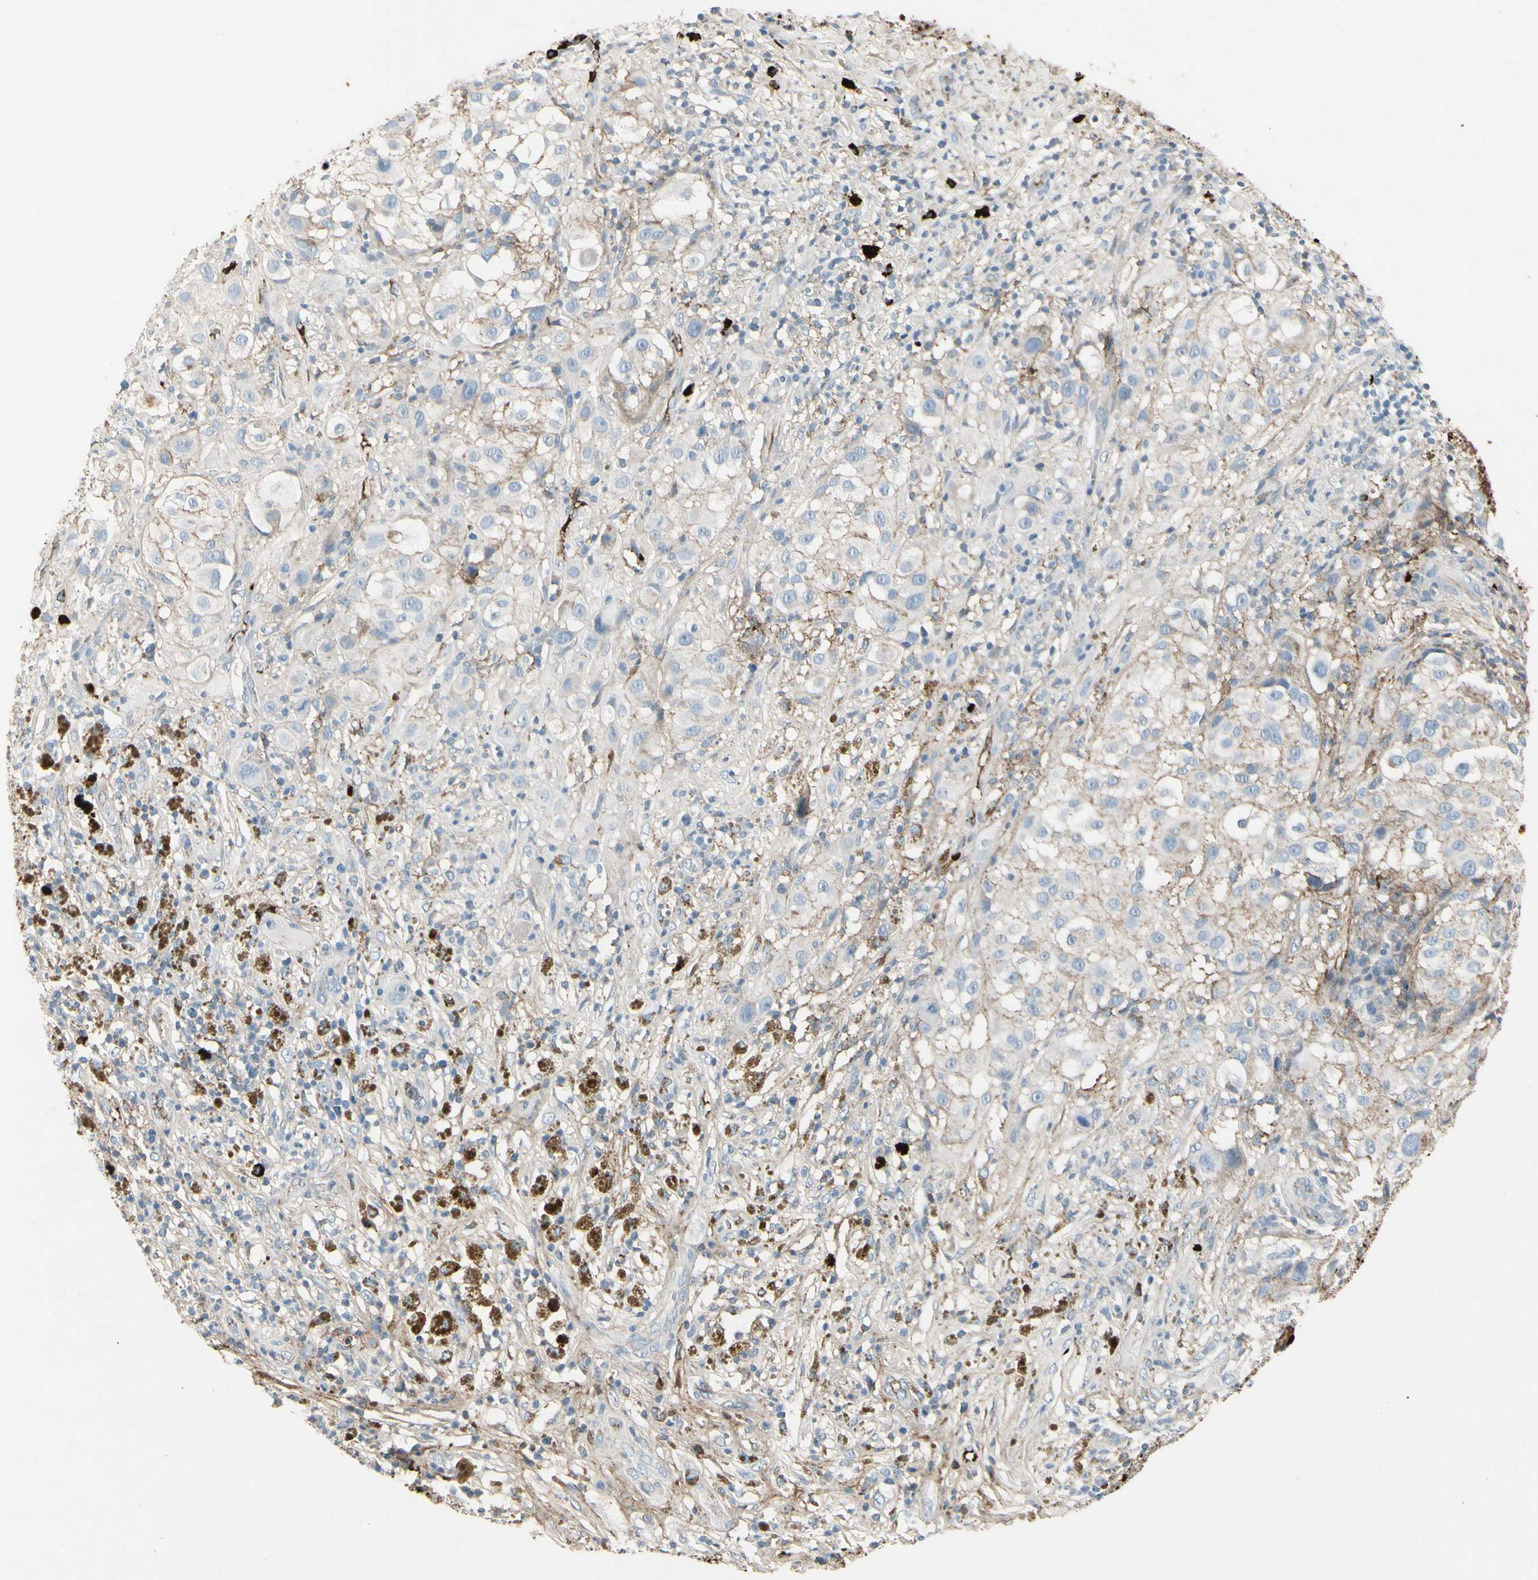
{"staining": {"intensity": "weak", "quantity": "25%-75%", "location": "cytoplasmic/membranous"}, "tissue": "melanoma", "cell_type": "Tumor cells", "image_type": "cancer", "snomed": [{"axis": "morphology", "description": "Necrosis, NOS"}, {"axis": "morphology", "description": "Malignant melanoma, NOS"}, {"axis": "topography", "description": "Skin"}], "caption": "Tumor cells demonstrate weak cytoplasmic/membranous staining in about 25%-75% of cells in malignant melanoma. (DAB IHC, brown staining for protein, blue staining for nuclei).", "gene": "IGHG1", "patient": {"sex": "female", "age": 87}}